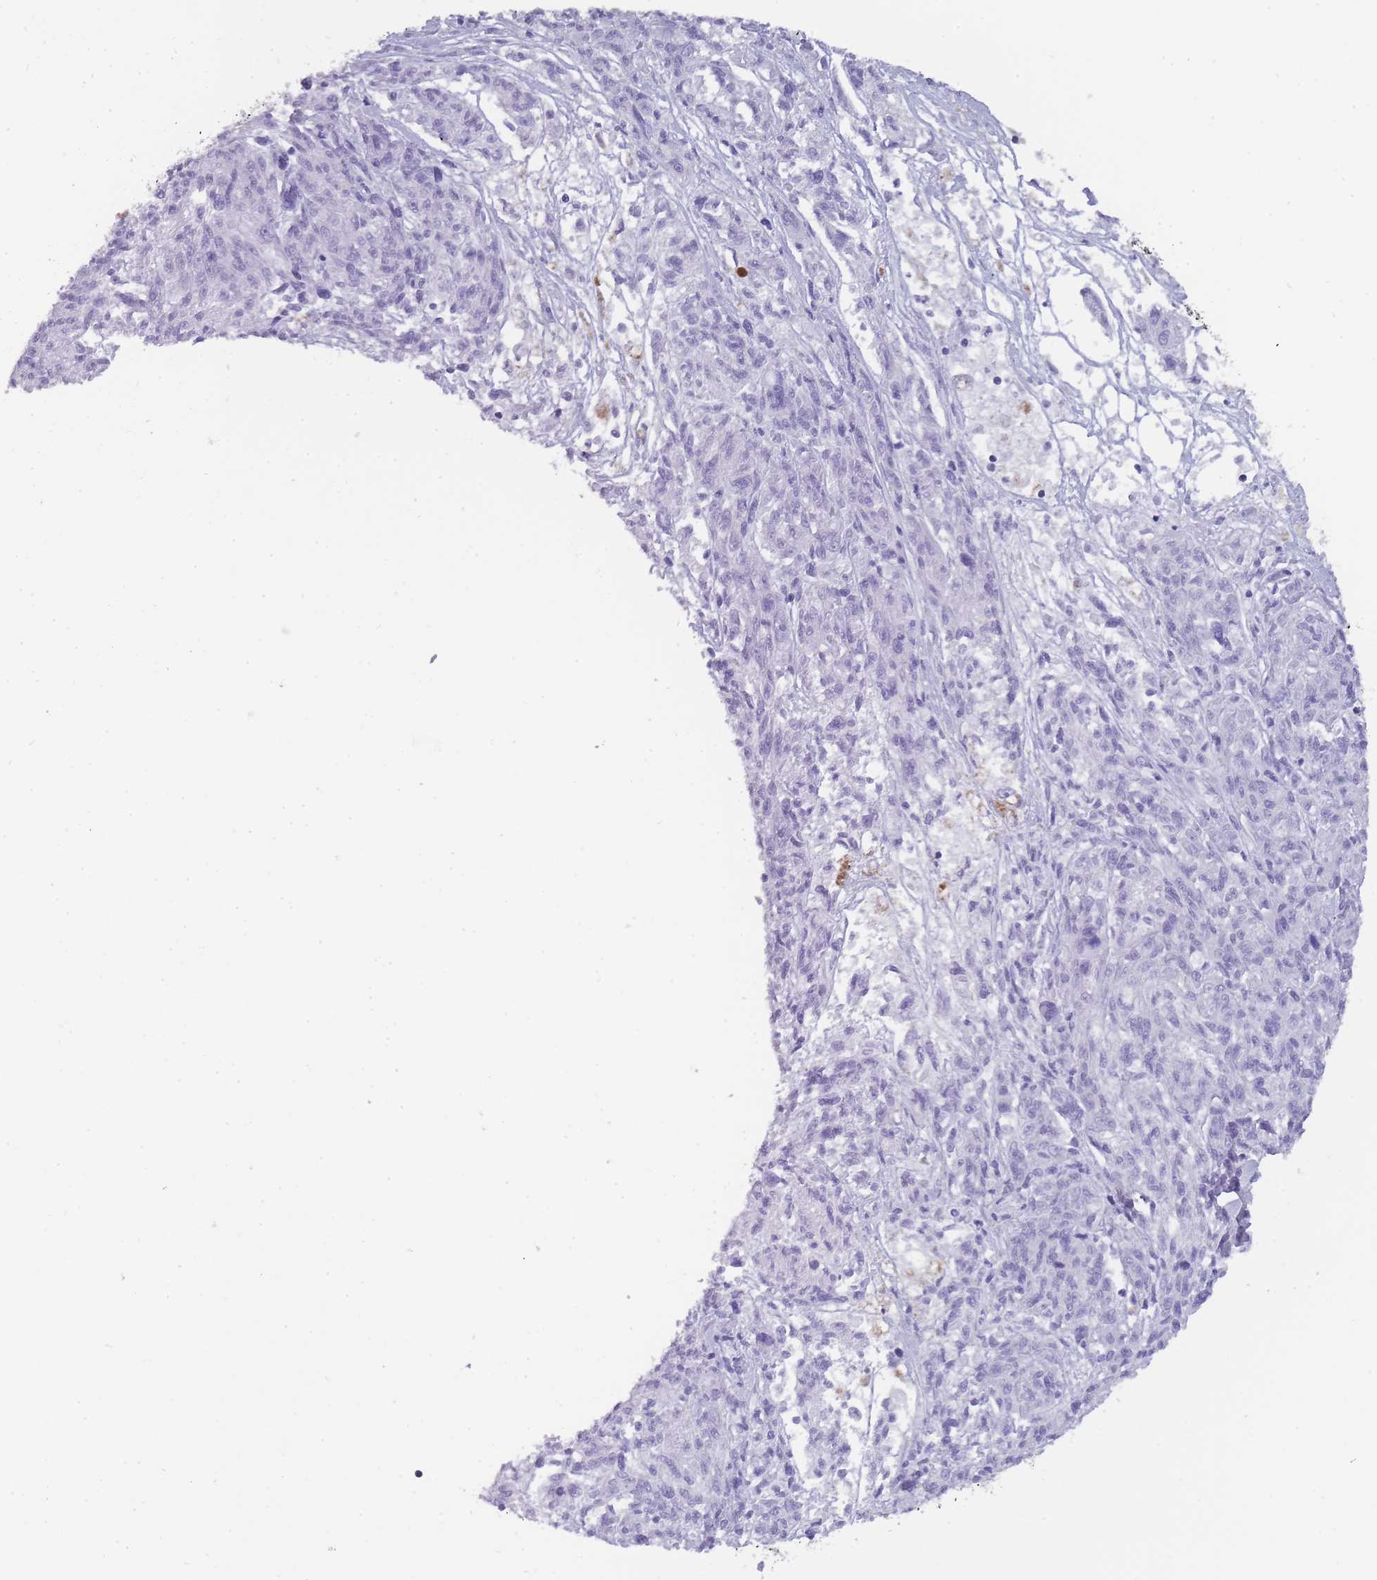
{"staining": {"intensity": "negative", "quantity": "none", "location": "none"}, "tissue": "melanoma", "cell_type": "Tumor cells", "image_type": "cancer", "snomed": [{"axis": "morphology", "description": "Malignant melanoma, NOS"}, {"axis": "topography", "description": "Skin"}], "caption": "Melanoma was stained to show a protein in brown. There is no significant expression in tumor cells. (DAB immunohistochemistry visualized using brightfield microscopy, high magnification).", "gene": "TCP11", "patient": {"sex": "male", "age": 53}}